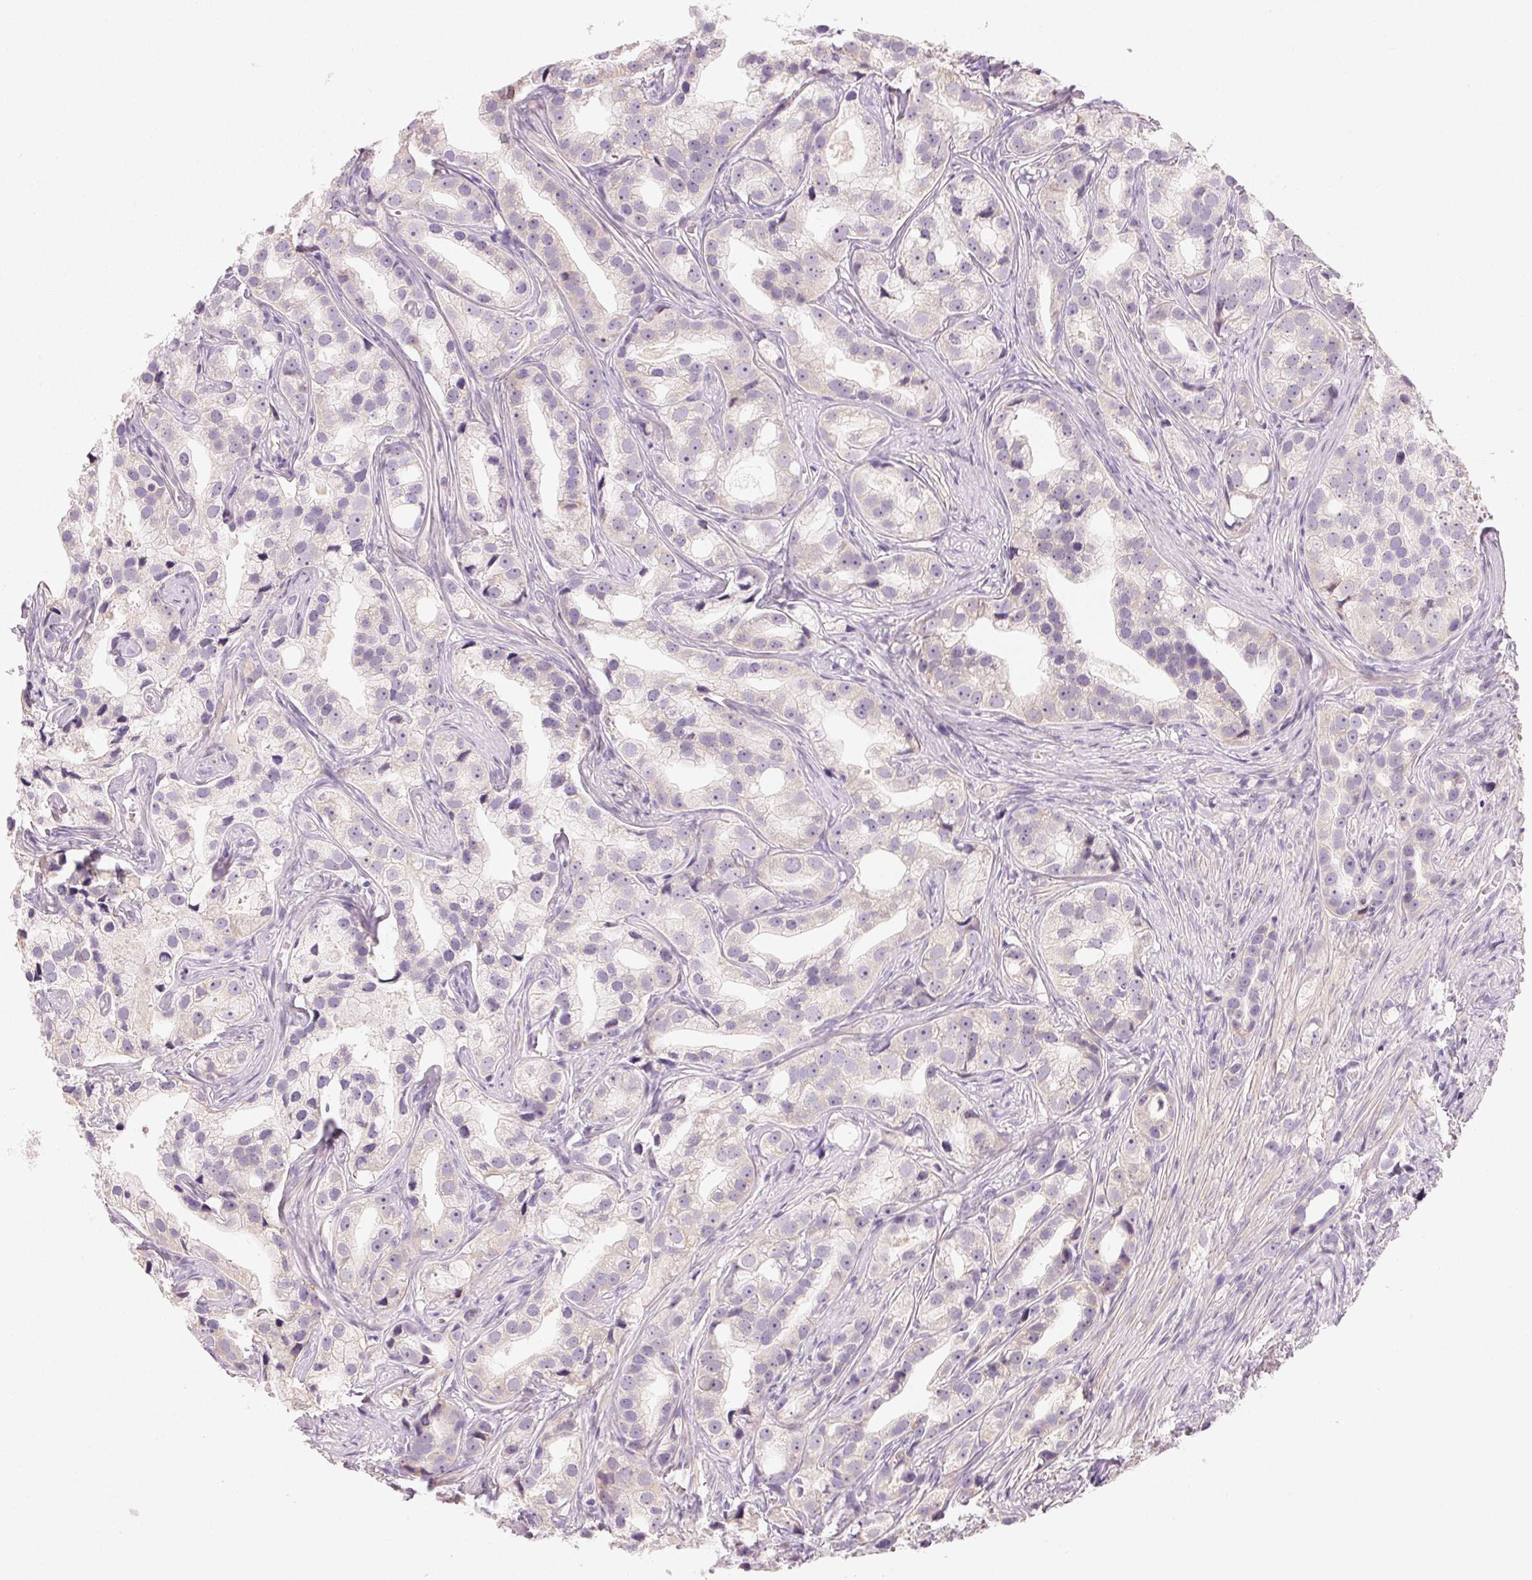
{"staining": {"intensity": "negative", "quantity": "none", "location": "none"}, "tissue": "prostate cancer", "cell_type": "Tumor cells", "image_type": "cancer", "snomed": [{"axis": "morphology", "description": "Adenocarcinoma, High grade"}, {"axis": "topography", "description": "Prostate"}], "caption": "An immunohistochemistry micrograph of prostate cancer (adenocarcinoma (high-grade)) is shown. There is no staining in tumor cells of prostate cancer (adenocarcinoma (high-grade)).", "gene": "MYBL1", "patient": {"sex": "male", "age": 75}}